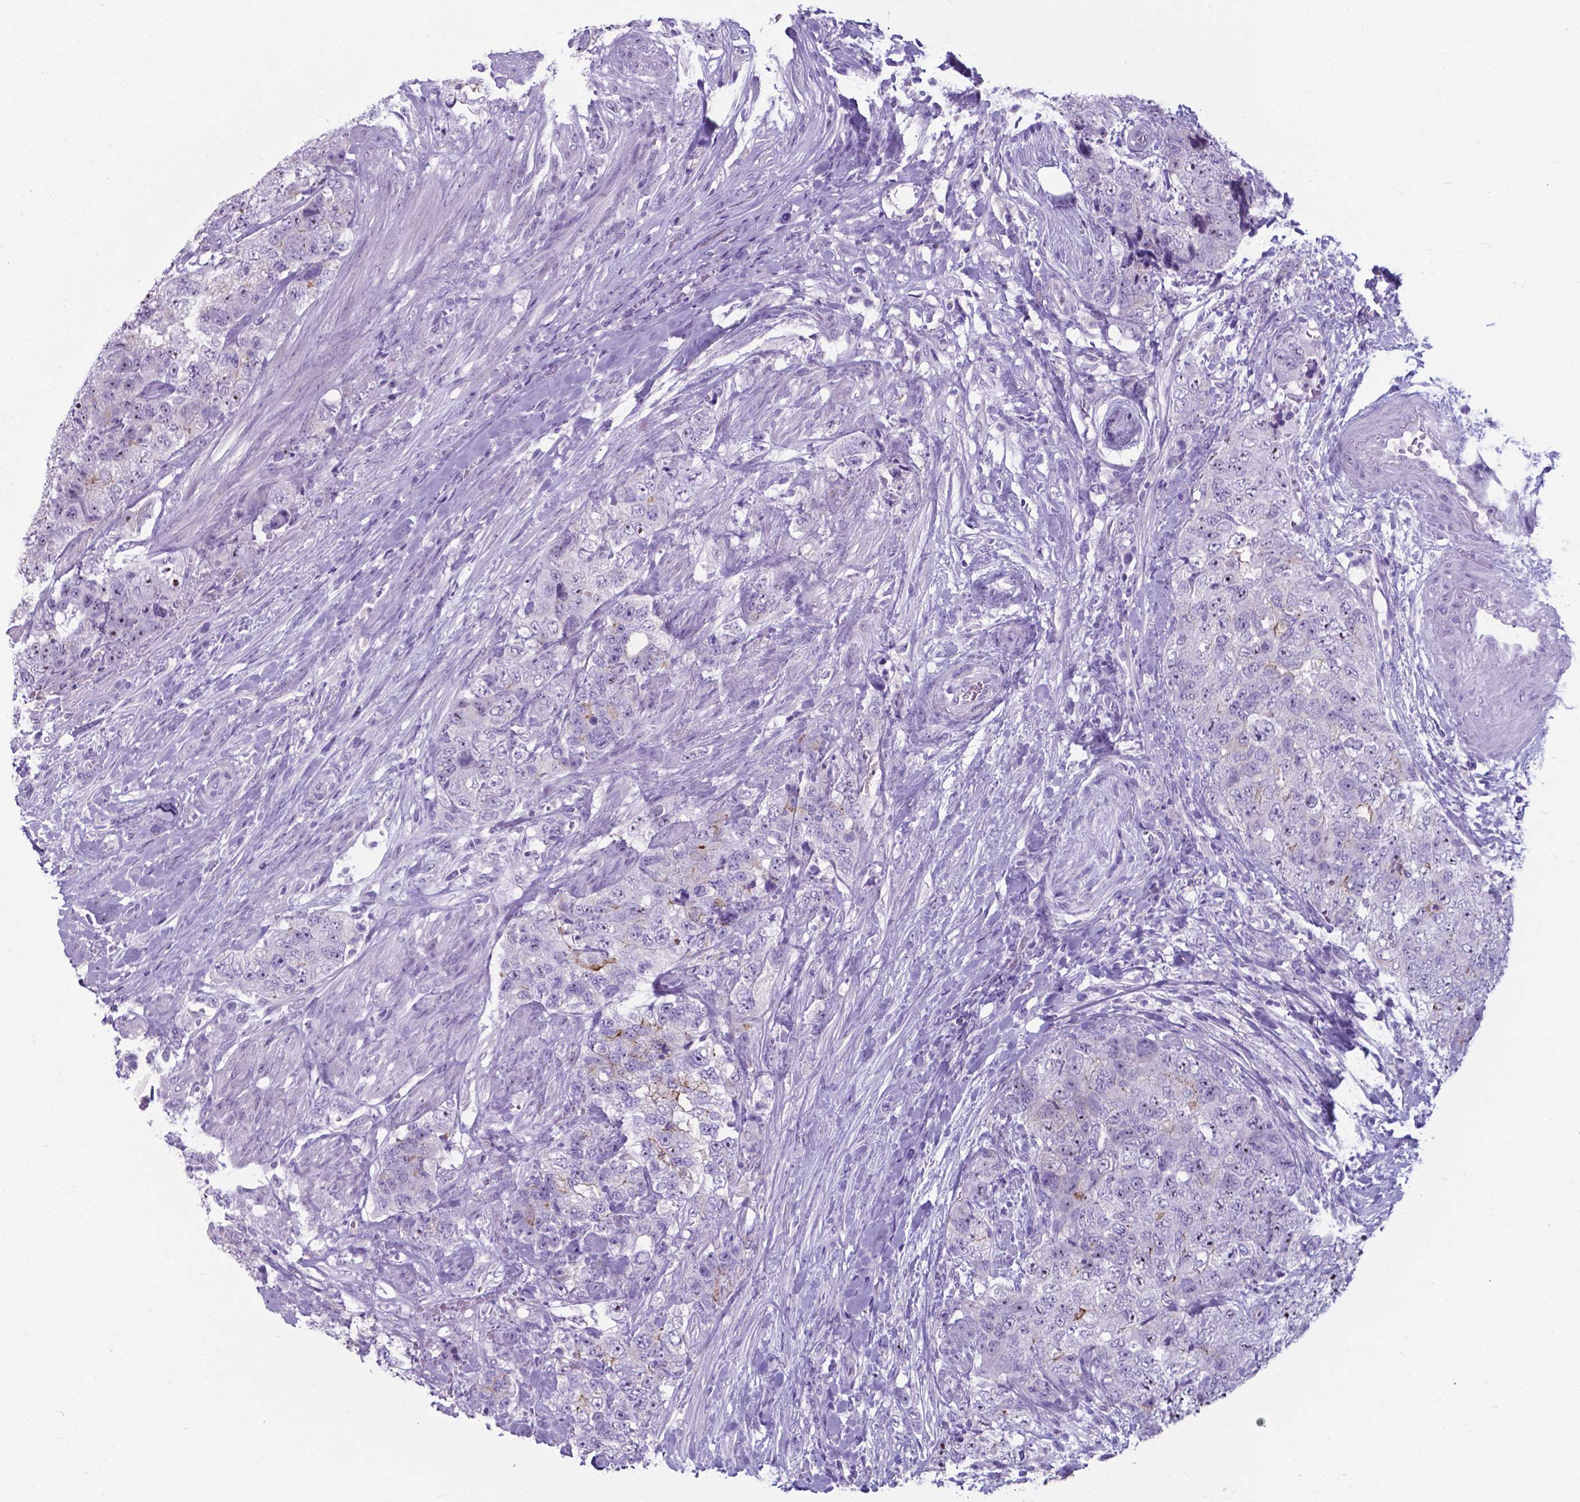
{"staining": {"intensity": "moderate", "quantity": "<25%", "location": "cytoplasmic/membranous"}, "tissue": "urothelial cancer", "cell_type": "Tumor cells", "image_type": "cancer", "snomed": [{"axis": "morphology", "description": "Urothelial carcinoma, High grade"}, {"axis": "topography", "description": "Urinary bladder"}], "caption": "A micrograph of human urothelial cancer stained for a protein shows moderate cytoplasmic/membranous brown staining in tumor cells.", "gene": "AP5B1", "patient": {"sex": "female", "age": 78}}